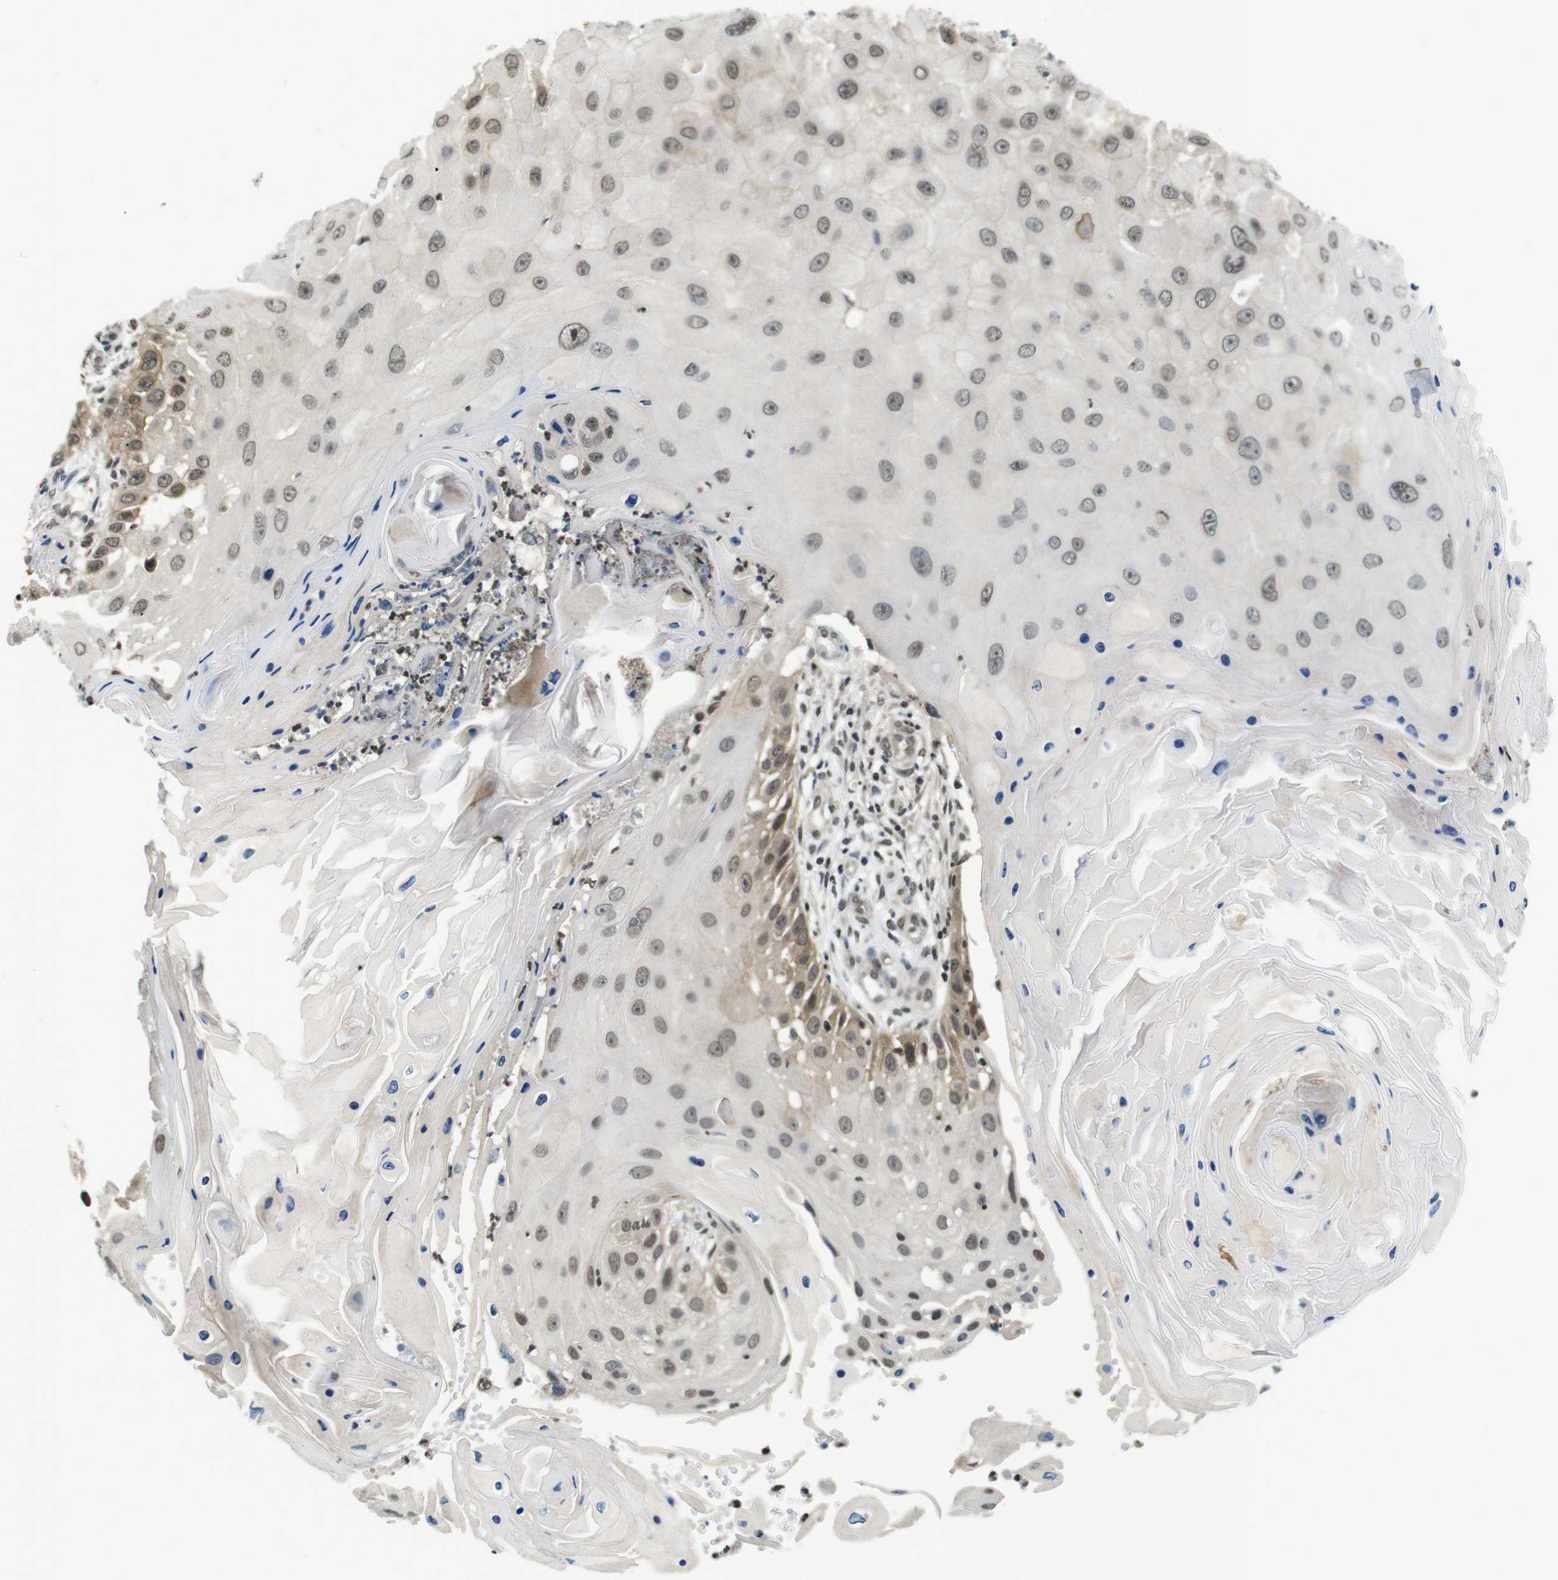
{"staining": {"intensity": "weak", "quantity": ">75%", "location": "cytoplasmic/membranous,nuclear"}, "tissue": "skin cancer", "cell_type": "Tumor cells", "image_type": "cancer", "snomed": [{"axis": "morphology", "description": "Squamous cell carcinoma, NOS"}, {"axis": "topography", "description": "Skin"}], "caption": "This micrograph exhibits IHC staining of skin squamous cell carcinoma, with low weak cytoplasmic/membranous and nuclear positivity in approximately >75% of tumor cells.", "gene": "NEK4", "patient": {"sex": "female", "age": 44}}